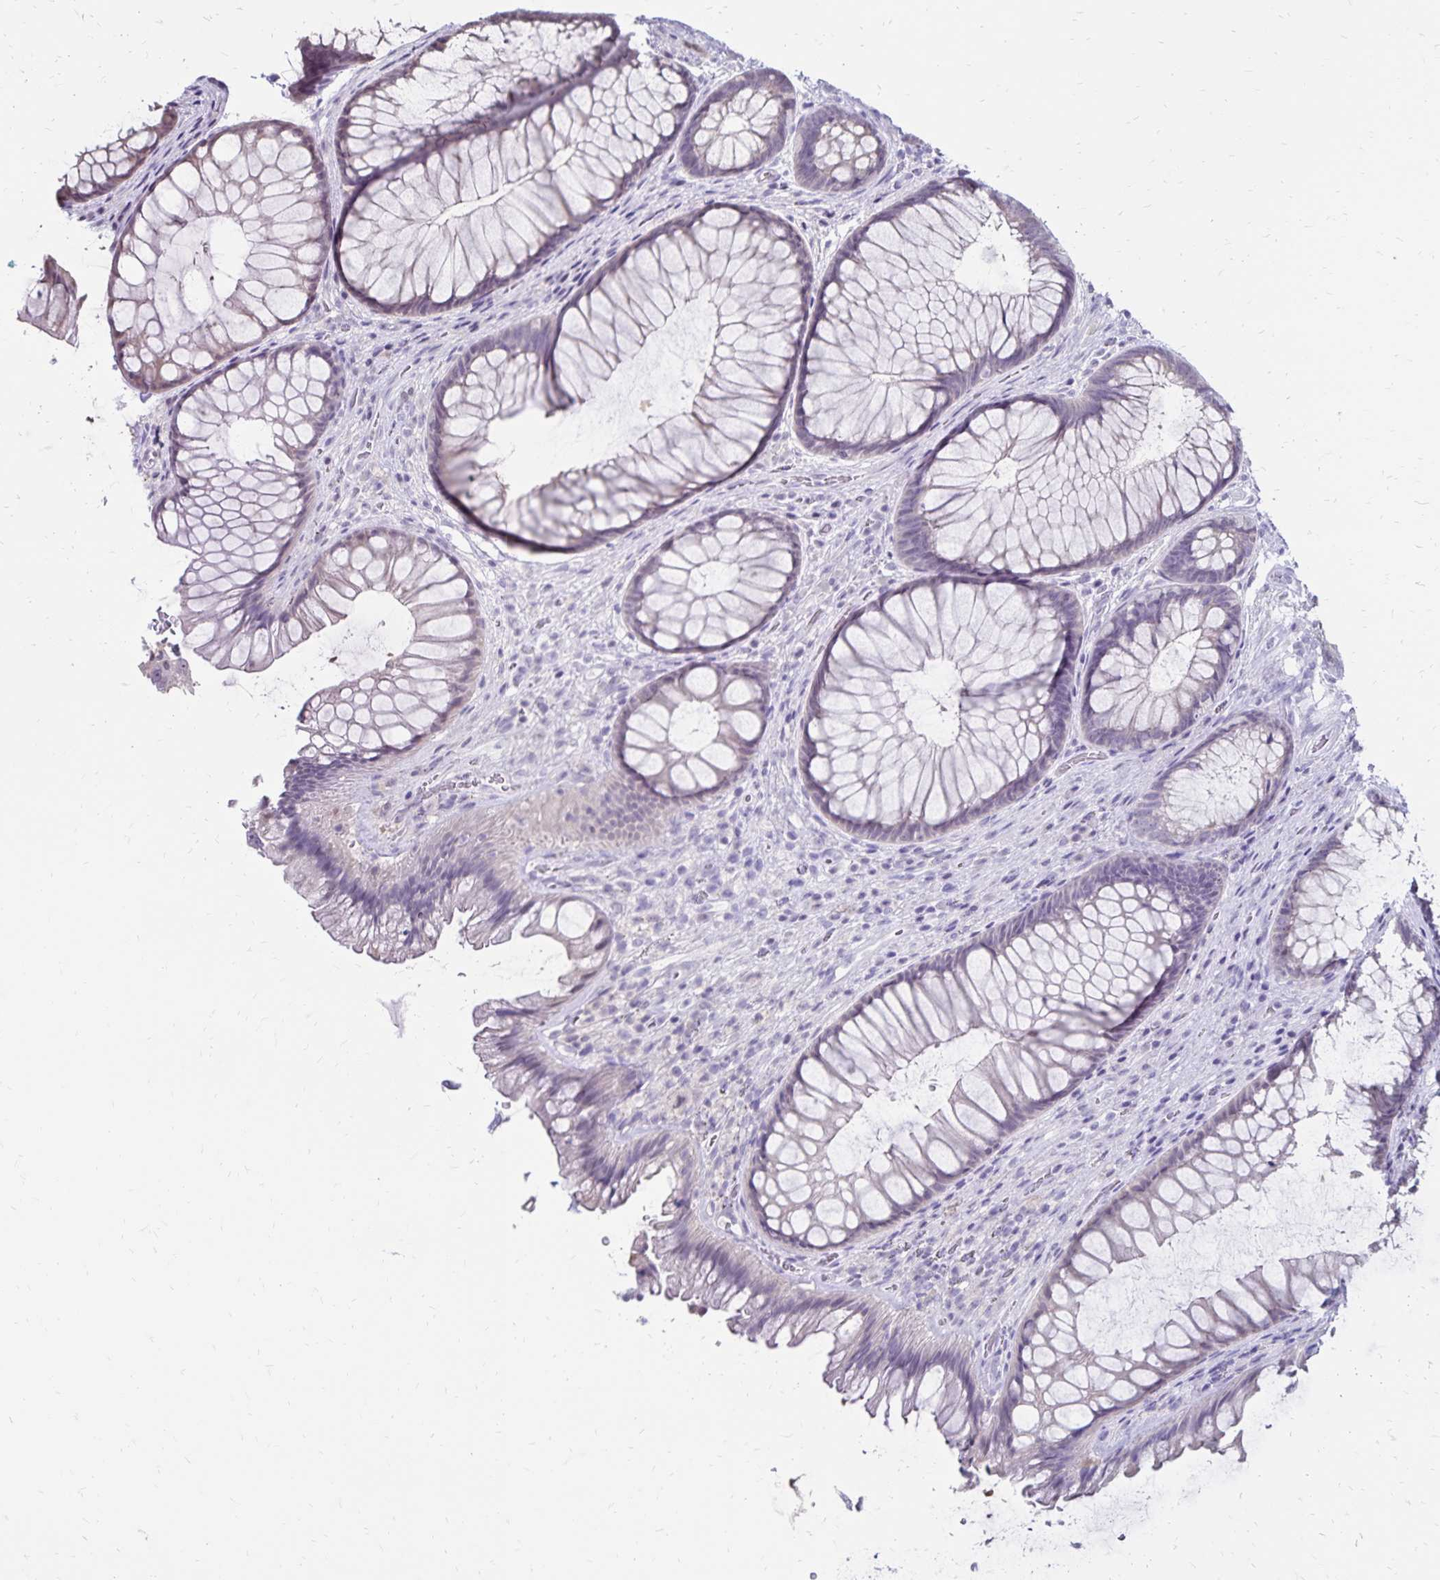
{"staining": {"intensity": "negative", "quantity": "none", "location": "none"}, "tissue": "rectum", "cell_type": "Glandular cells", "image_type": "normal", "snomed": [{"axis": "morphology", "description": "Normal tissue, NOS"}, {"axis": "topography", "description": "Rectum"}], "caption": "Glandular cells show no significant positivity in normal rectum. (DAB (3,3'-diaminobenzidine) immunohistochemistry, high magnification).", "gene": "SH3GL3", "patient": {"sex": "male", "age": 53}}